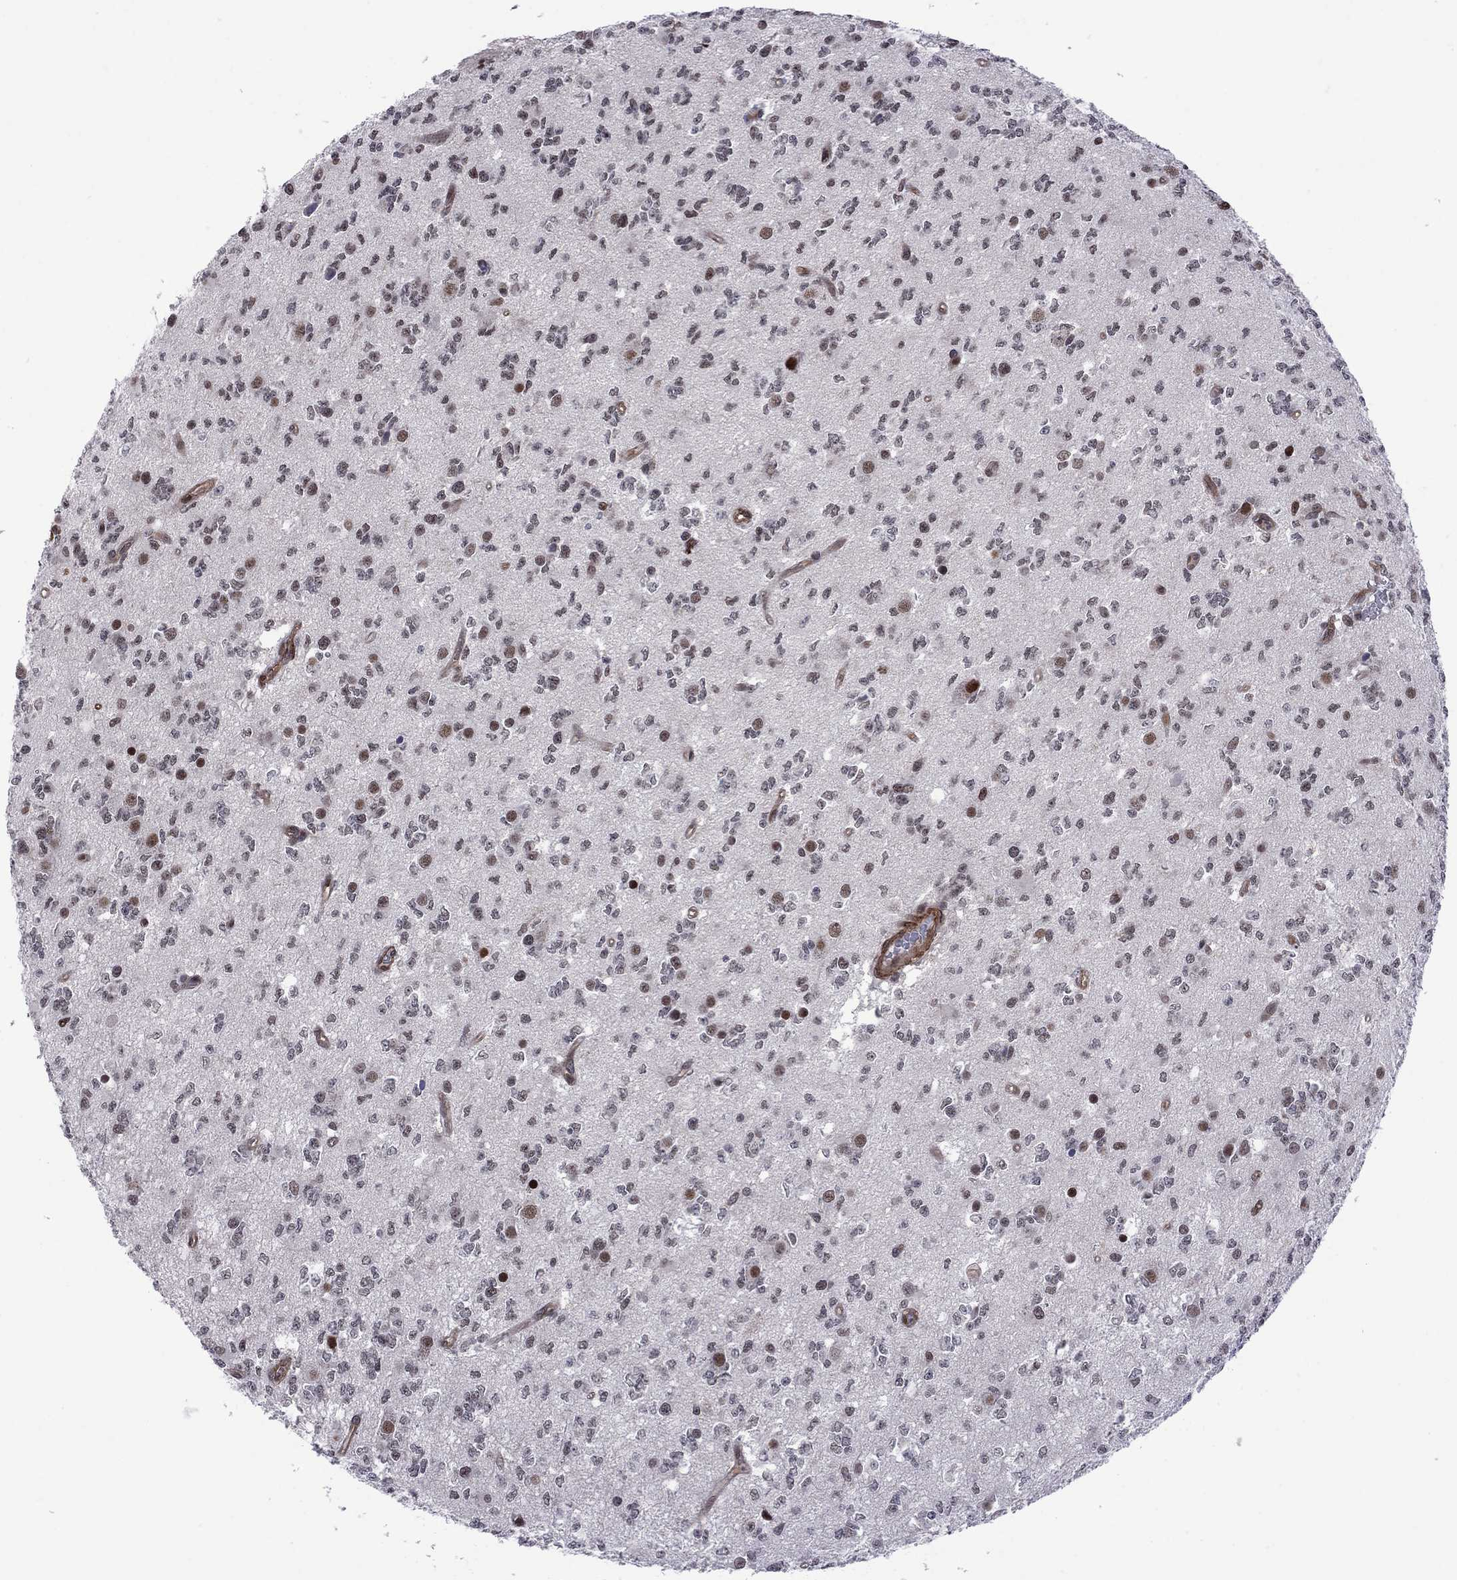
{"staining": {"intensity": "strong", "quantity": "<25%", "location": "nuclear"}, "tissue": "glioma", "cell_type": "Tumor cells", "image_type": "cancer", "snomed": [{"axis": "morphology", "description": "Glioma, malignant, Low grade"}, {"axis": "topography", "description": "Brain"}], "caption": "Immunohistochemistry image of glioma stained for a protein (brown), which reveals medium levels of strong nuclear expression in about <25% of tumor cells.", "gene": "BRF1", "patient": {"sex": "female", "age": 45}}